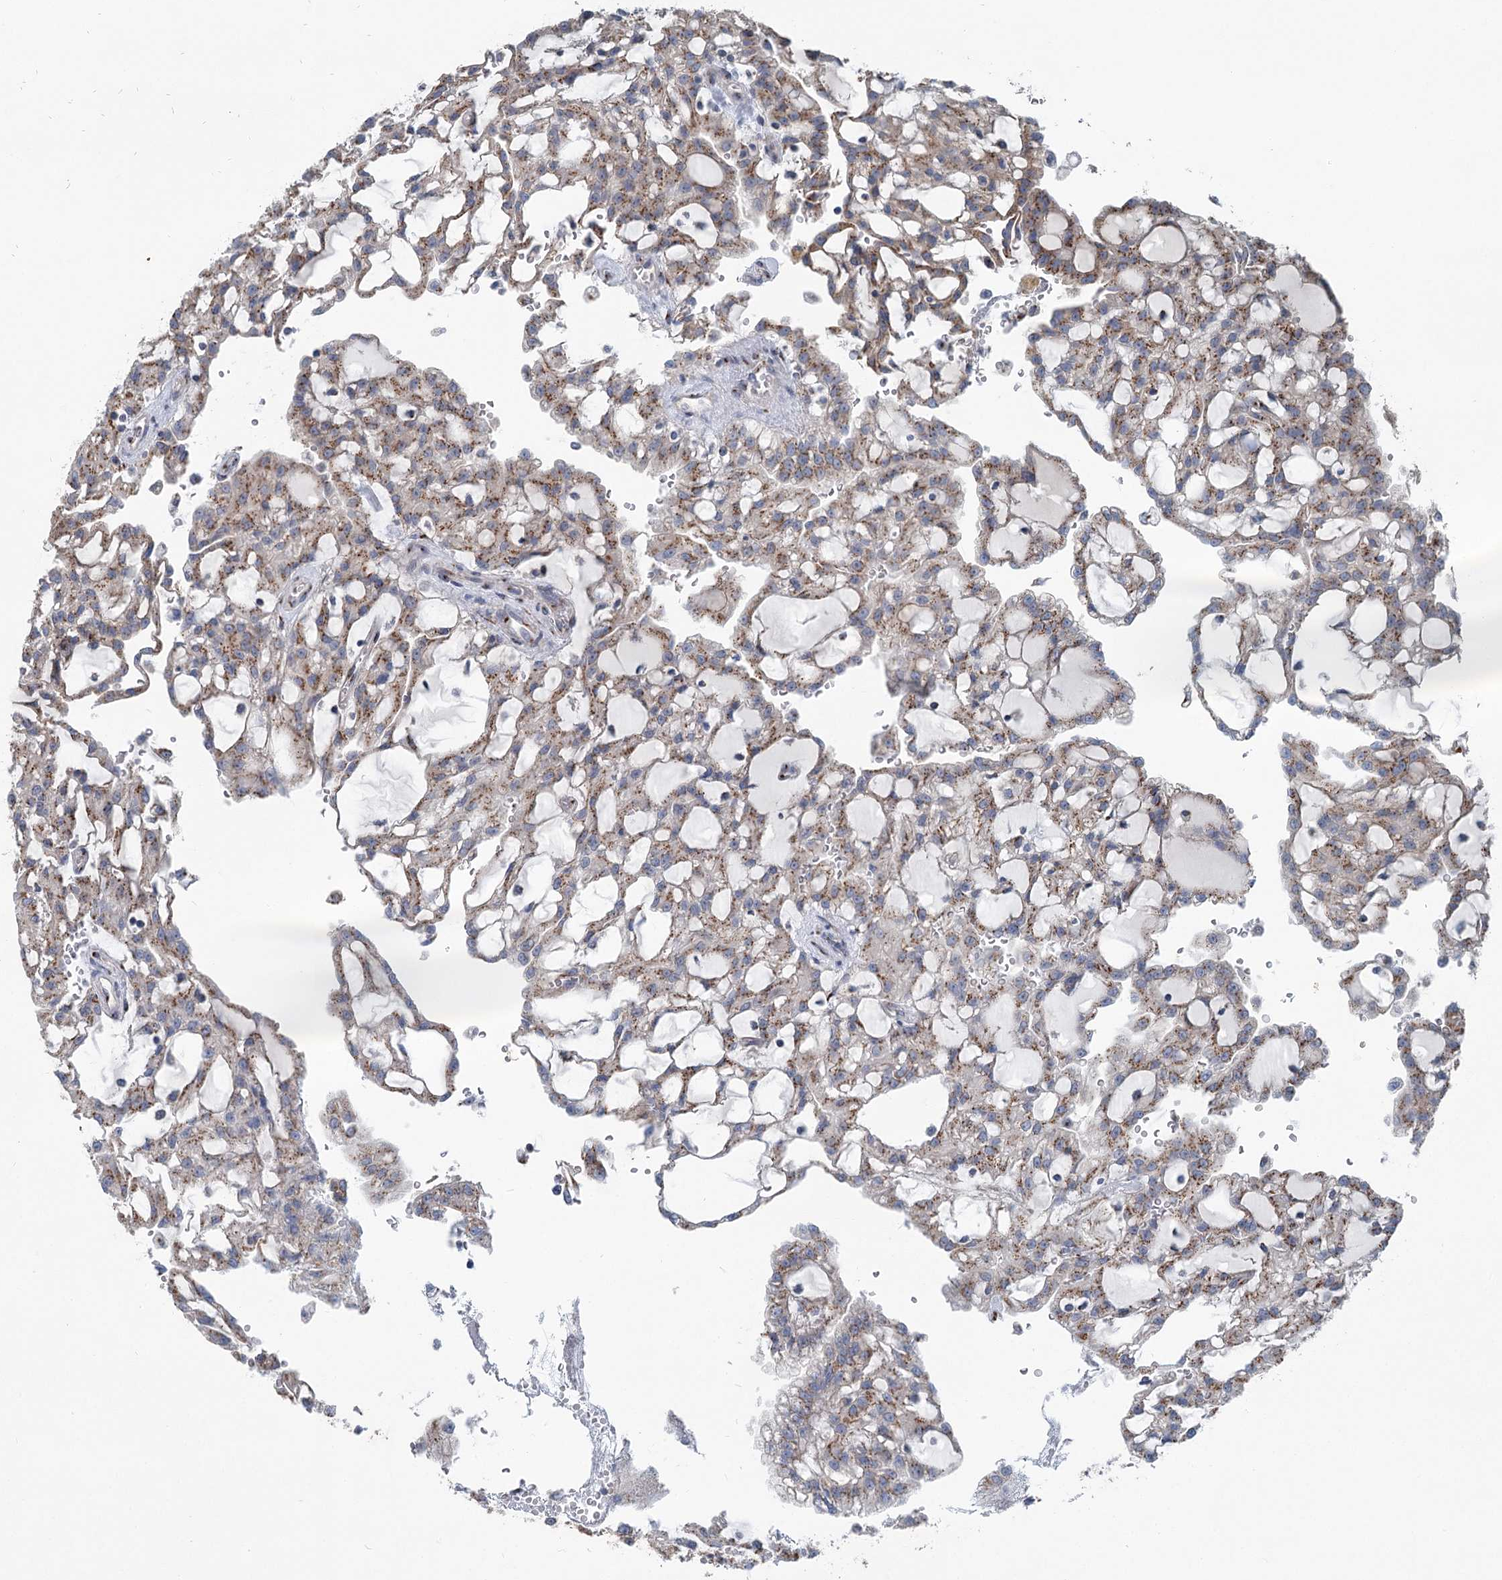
{"staining": {"intensity": "moderate", "quantity": "25%-75%", "location": "cytoplasmic/membranous"}, "tissue": "renal cancer", "cell_type": "Tumor cells", "image_type": "cancer", "snomed": [{"axis": "morphology", "description": "Adenocarcinoma, NOS"}, {"axis": "topography", "description": "Kidney"}], "caption": "This is a photomicrograph of immunohistochemistry (IHC) staining of renal cancer, which shows moderate positivity in the cytoplasmic/membranous of tumor cells.", "gene": "ITIH5", "patient": {"sex": "male", "age": 63}}